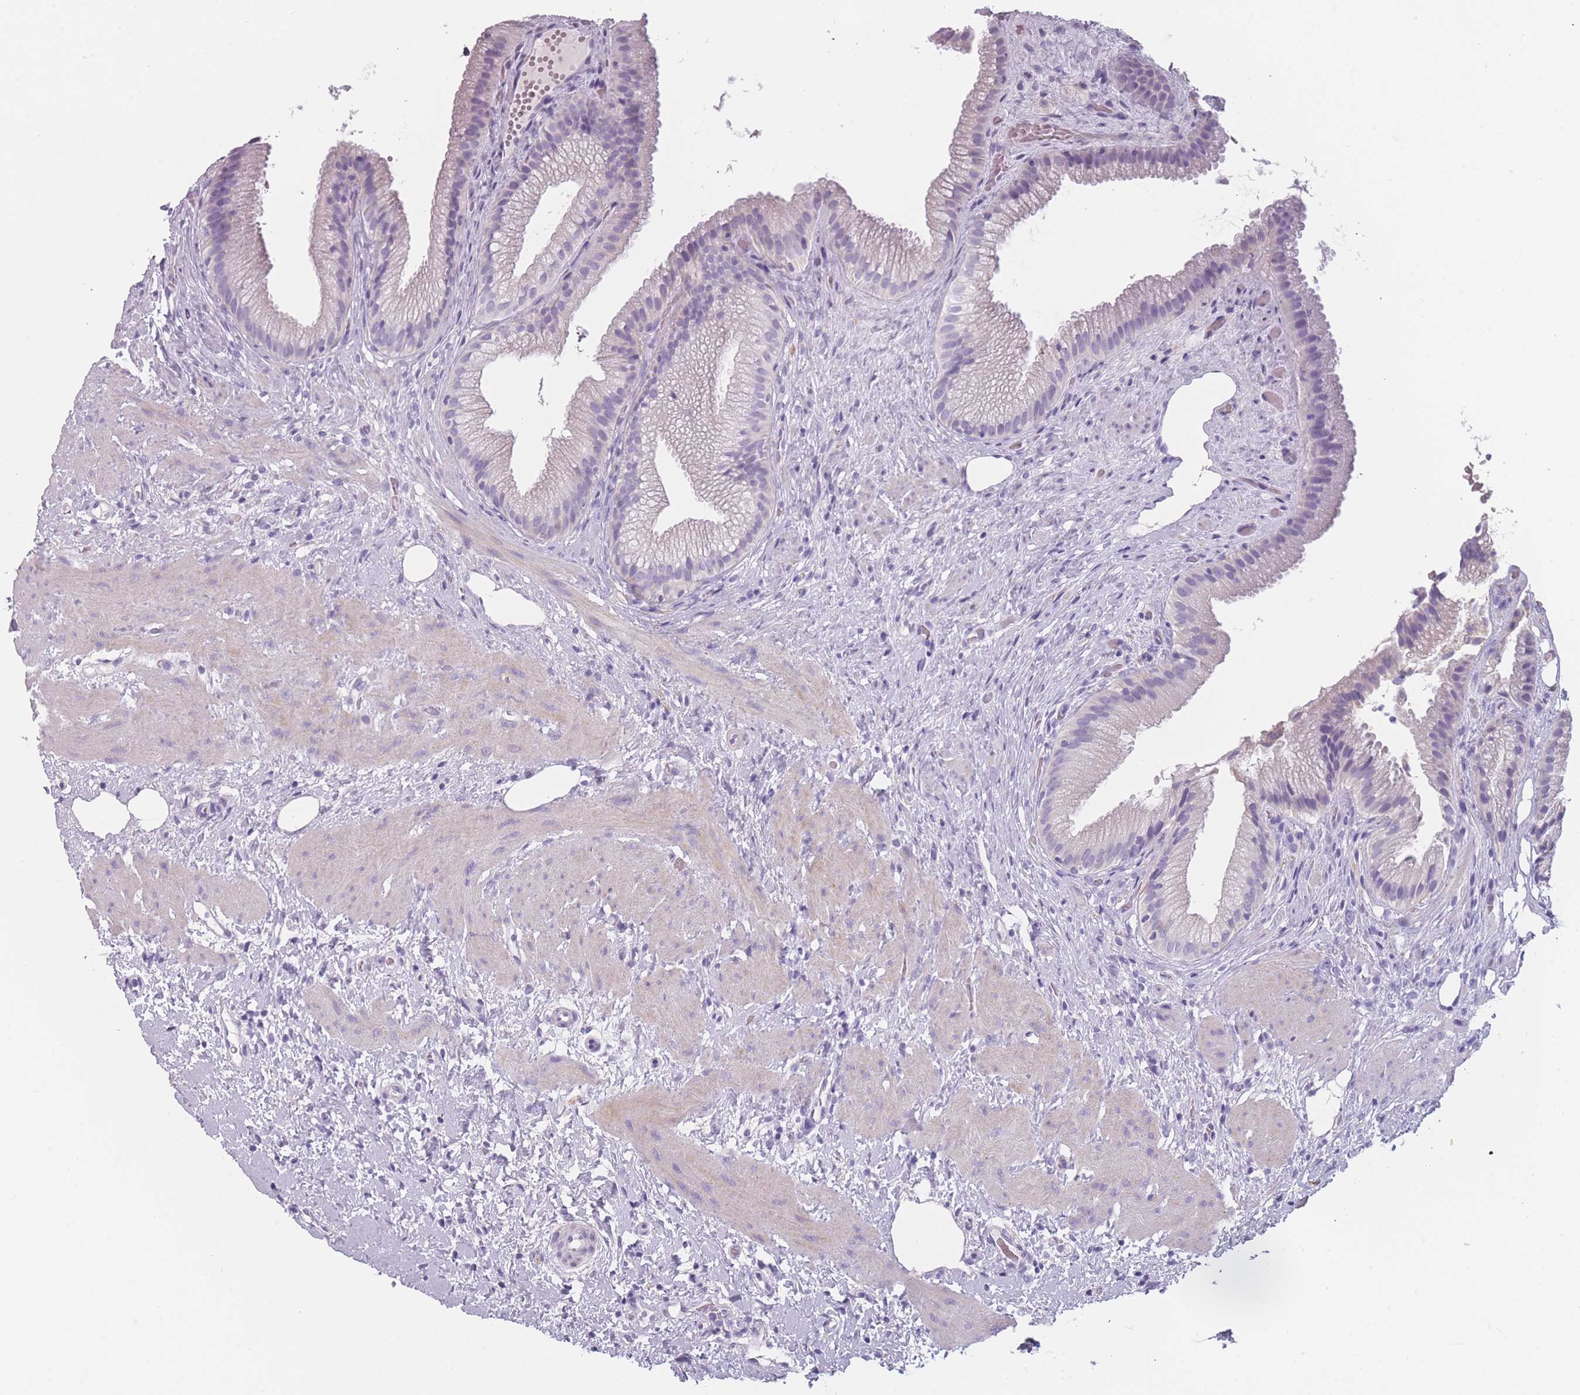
{"staining": {"intensity": "negative", "quantity": "none", "location": "none"}, "tissue": "gallbladder", "cell_type": "Glandular cells", "image_type": "normal", "snomed": [{"axis": "morphology", "description": "Normal tissue, NOS"}, {"axis": "topography", "description": "Gallbladder"}], "caption": "This is an immunohistochemistry micrograph of normal human gallbladder. There is no staining in glandular cells.", "gene": "PPFIA3", "patient": {"sex": "female", "age": 64}}